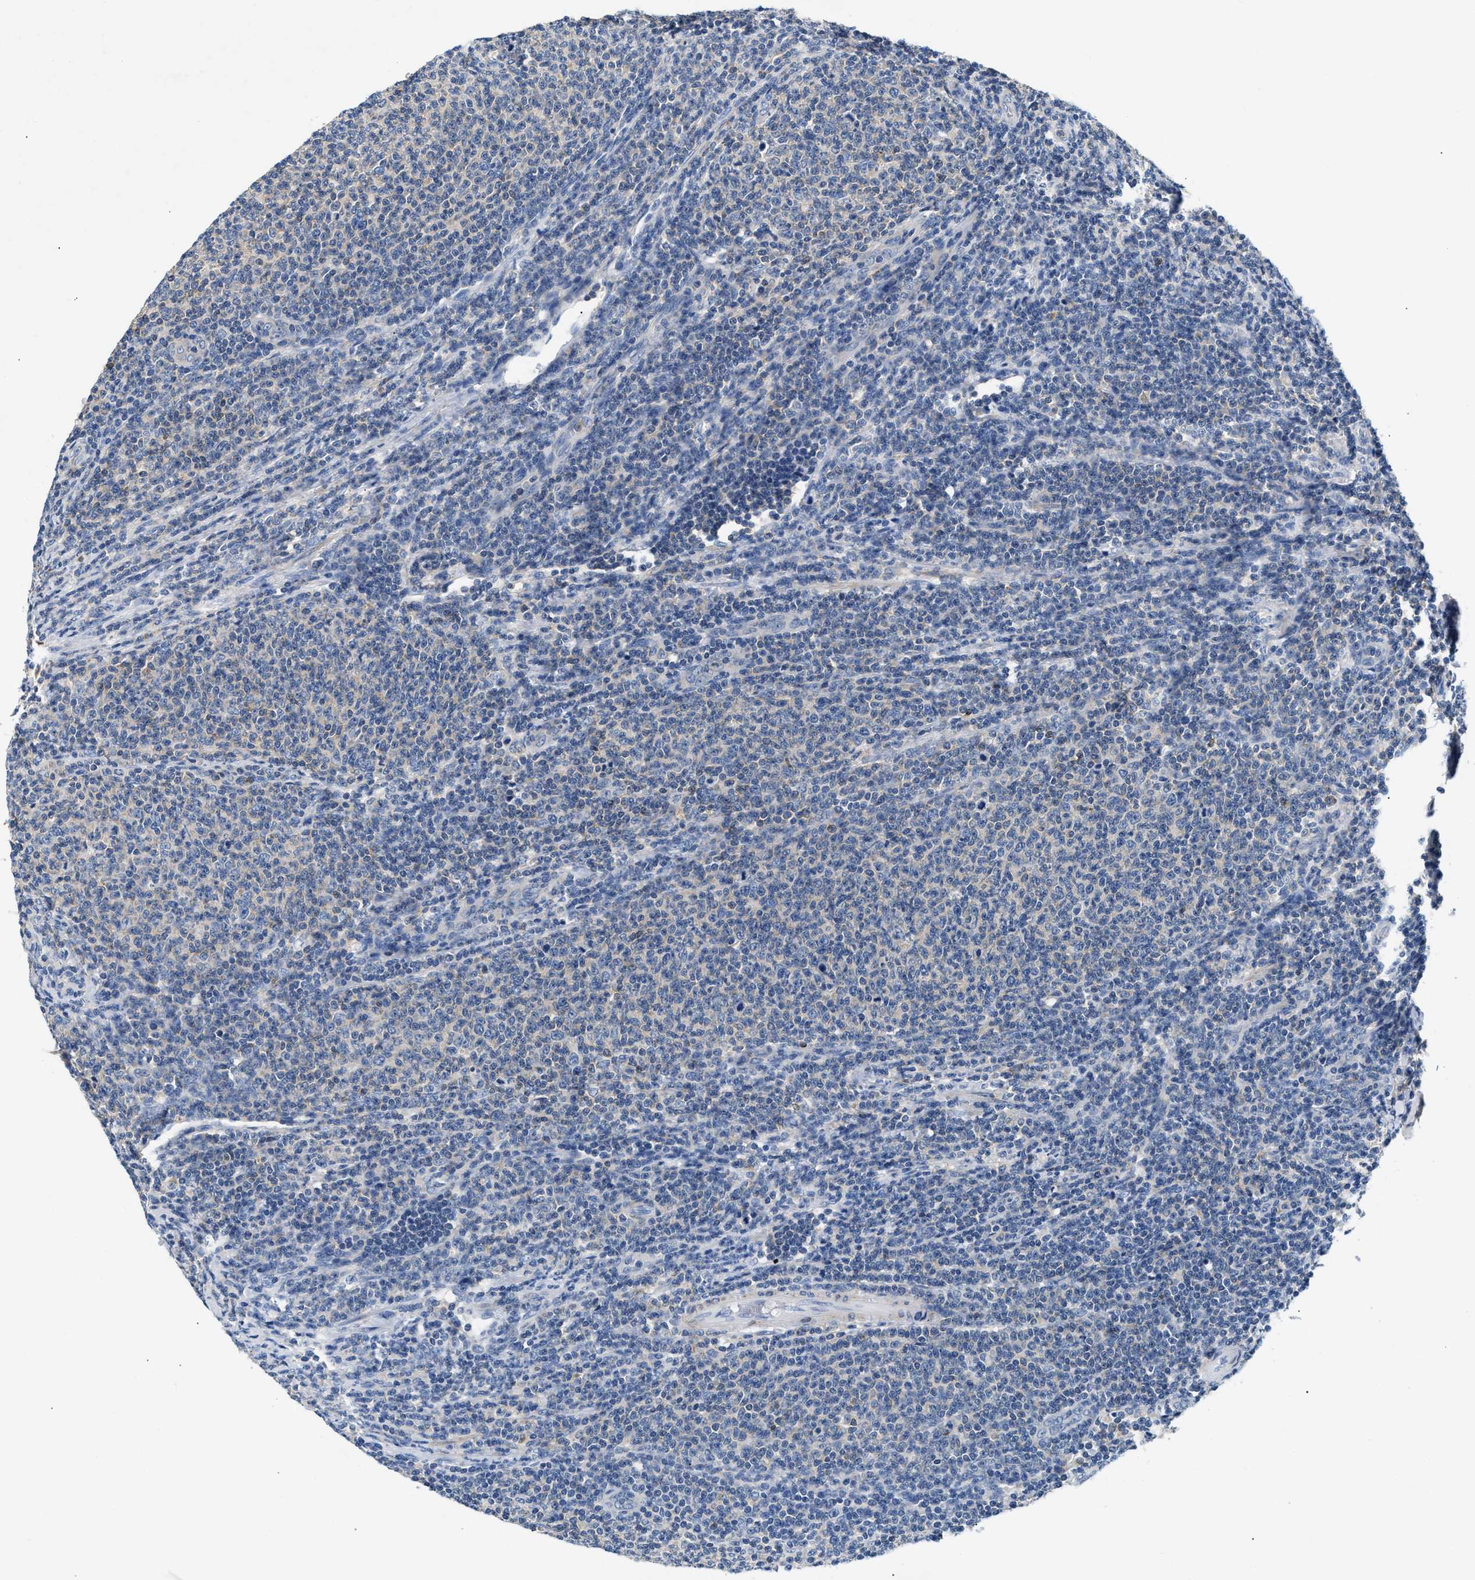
{"staining": {"intensity": "negative", "quantity": "none", "location": "none"}, "tissue": "lymphoma", "cell_type": "Tumor cells", "image_type": "cancer", "snomed": [{"axis": "morphology", "description": "Malignant lymphoma, non-Hodgkin's type, Low grade"}, {"axis": "topography", "description": "Lymph node"}], "caption": "This is an IHC micrograph of human malignant lymphoma, non-Hodgkin's type (low-grade). There is no expression in tumor cells.", "gene": "TUT7", "patient": {"sex": "male", "age": 66}}